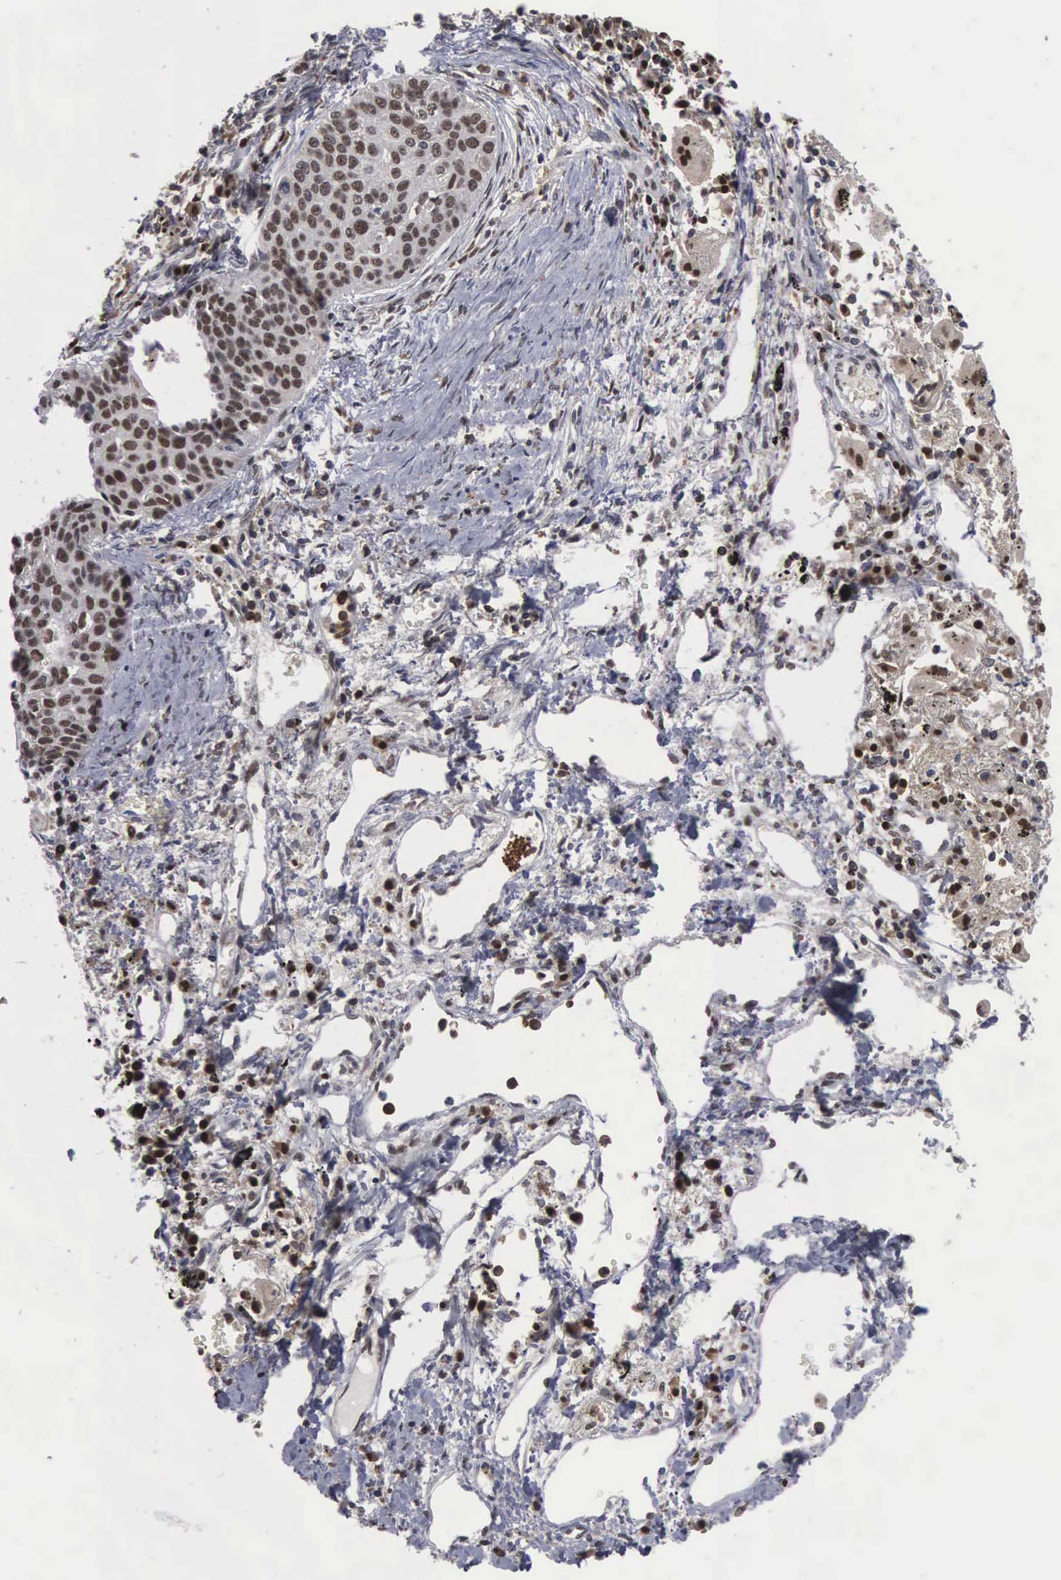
{"staining": {"intensity": "strong", "quantity": ">75%", "location": "nuclear"}, "tissue": "lung cancer", "cell_type": "Tumor cells", "image_type": "cancer", "snomed": [{"axis": "morphology", "description": "Squamous cell carcinoma, NOS"}, {"axis": "topography", "description": "Lung"}], "caption": "A histopathology image of squamous cell carcinoma (lung) stained for a protein exhibits strong nuclear brown staining in tumor cells. (Stains: DAB in brown, nuclei in blue, Microscopy: brightfield microscopy at high magnification).", "gene": "TRMT5", "patient": {"sex": "male", "age": 71}}